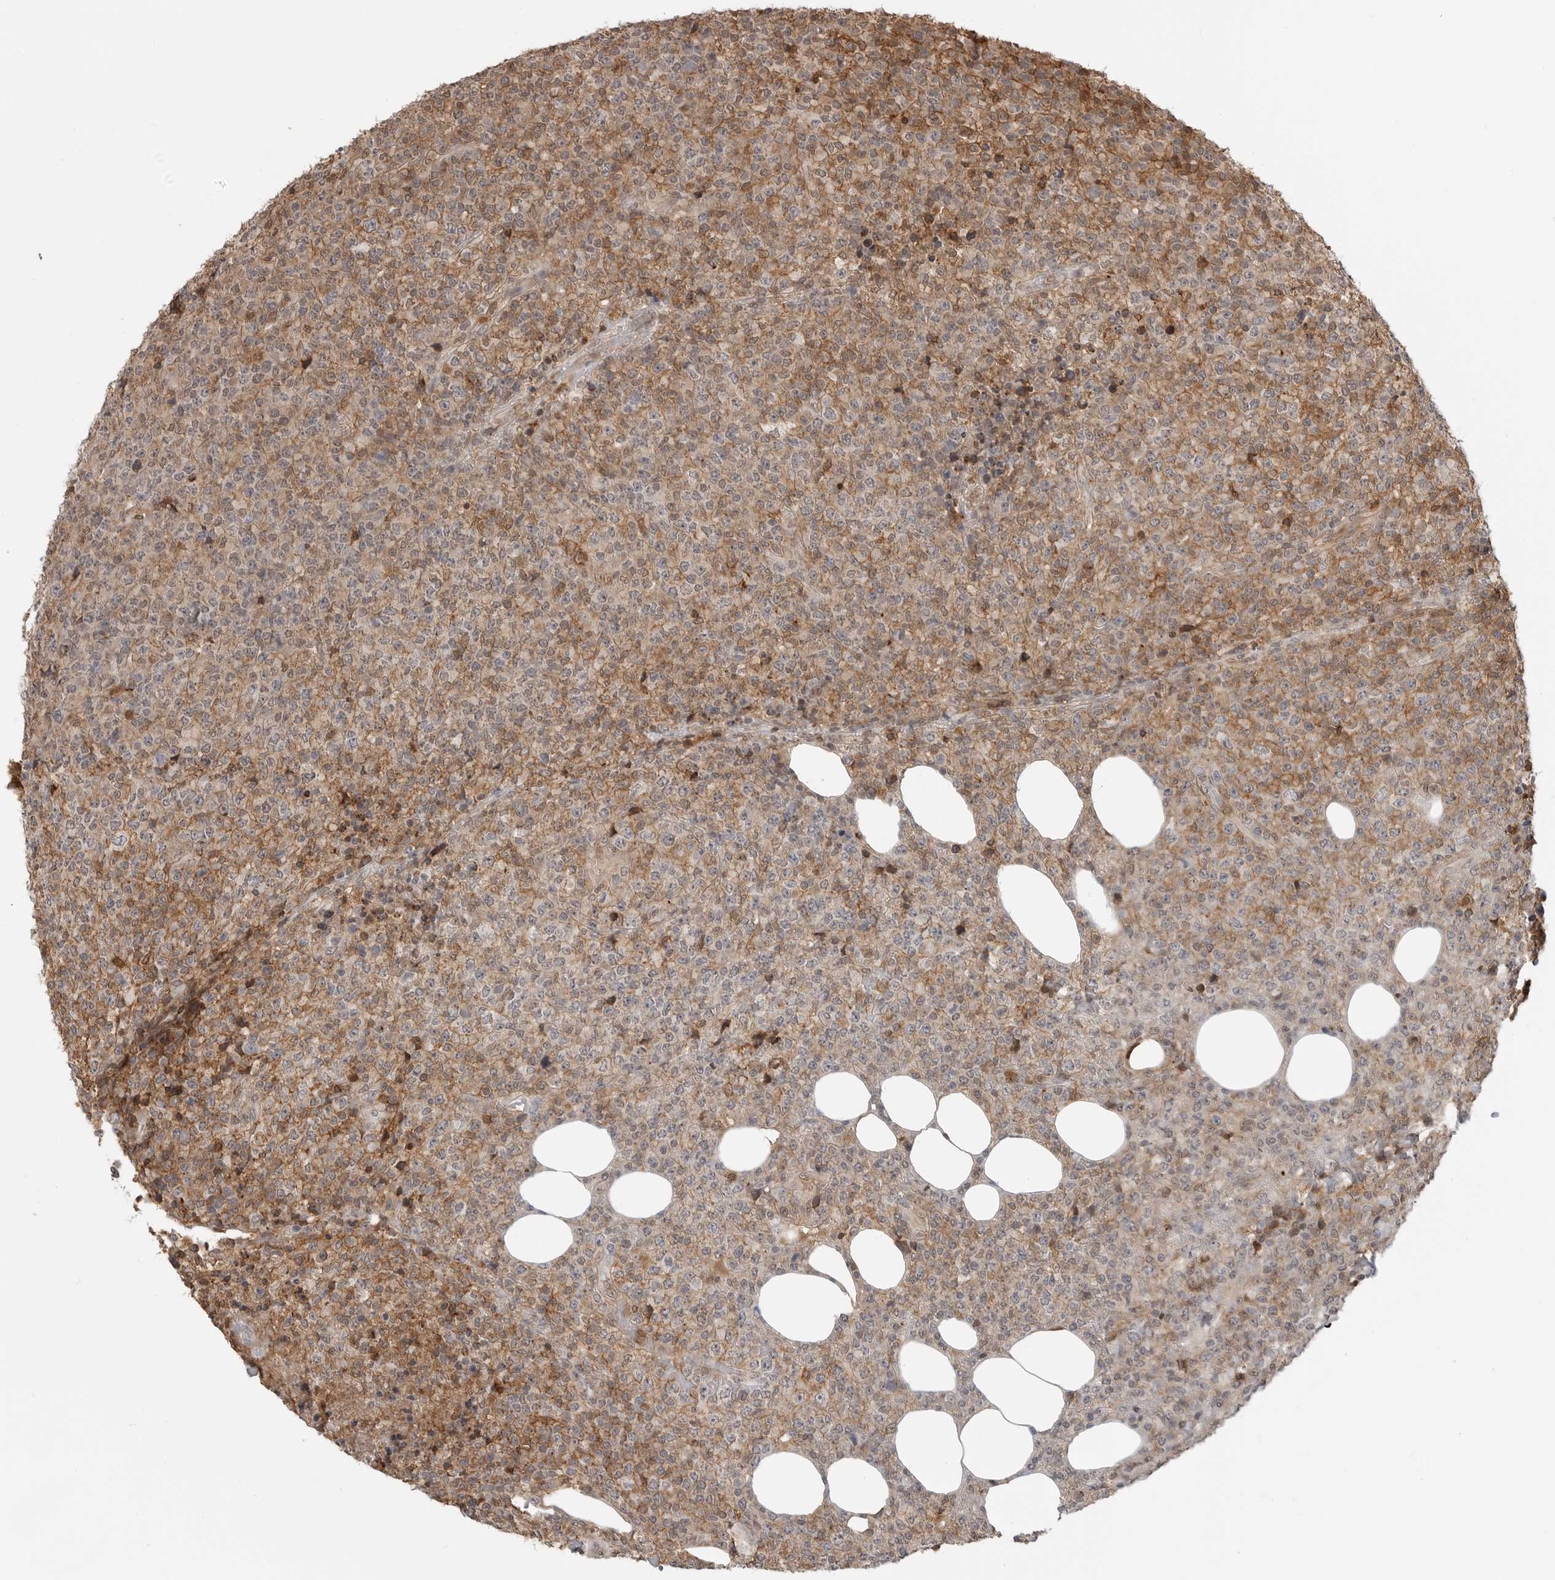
{"staining": {"intensity": "negative", "quantity": "none", "location": "none"}, "tissue": "lymphoma", "cell_type": "Tumor cells", "image_type": "cancer", "snomed": [{"axis": "morphology", "description": "Malignant lymphoma, non-Hodgkin's type, High grade"}, {"axis": "topography", "description": "Lymph node"}], "caption": "Immunohistochemical staining of lymphoma shows no significant staining in tumor cells.", "gene": "ANXA11", "patient": {"sex": "male", "age": 13}}